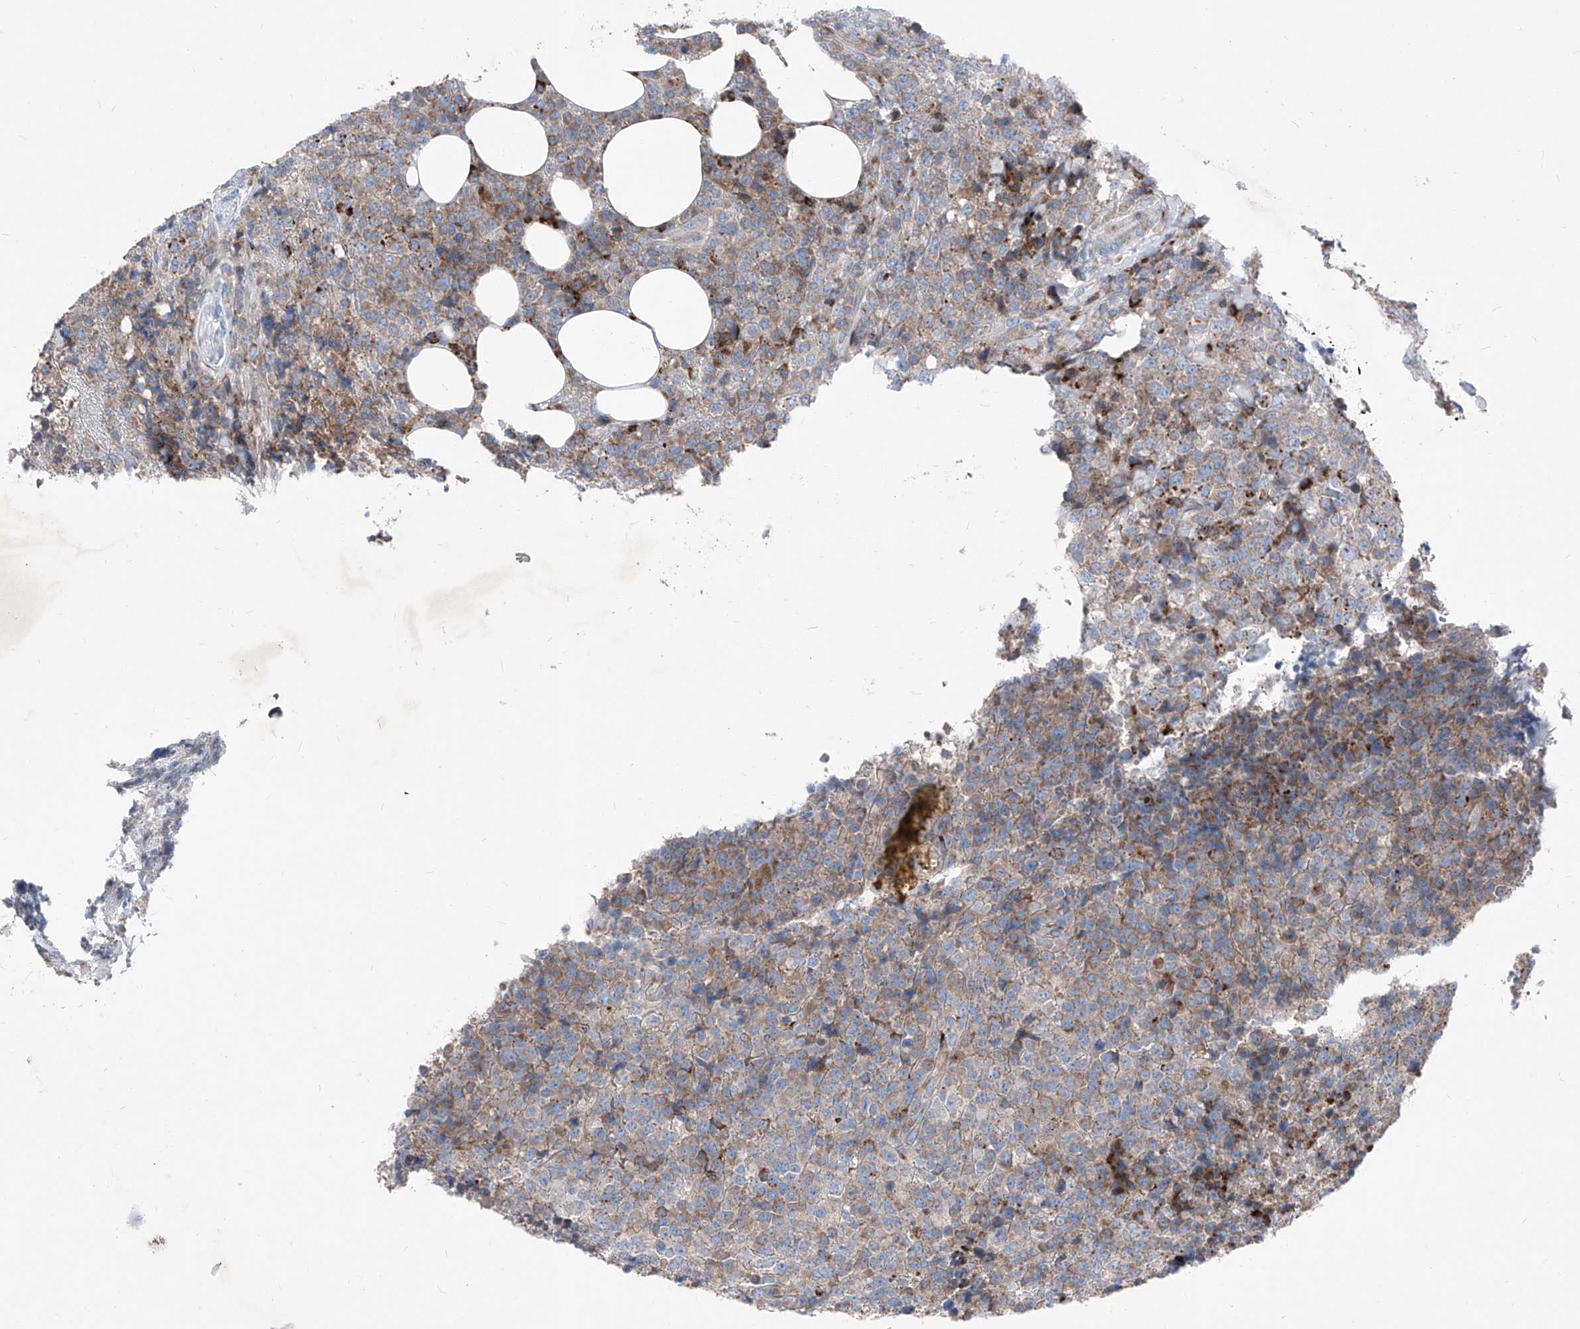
{"staining": {"intensity": "weak", "quantity": "<25%", "location": "cytoplasmic/membranous"}, "tissue": "lymphoma", "cell_type": "Tumor cells", "image_type": "cancer", "snomed": [{"axis": "morphology", "description": "Malignant lymphoma, non-Hodgkin's type, High grade"}, {"axis": "topography", "description": "Lymph node"}], "caption": "This is an immunohistochemistry histopathology image of lymphoma. There is no expression in tumor cells.", "gene": "IFI27", "patient": {"sex": "male", "age": 13}}